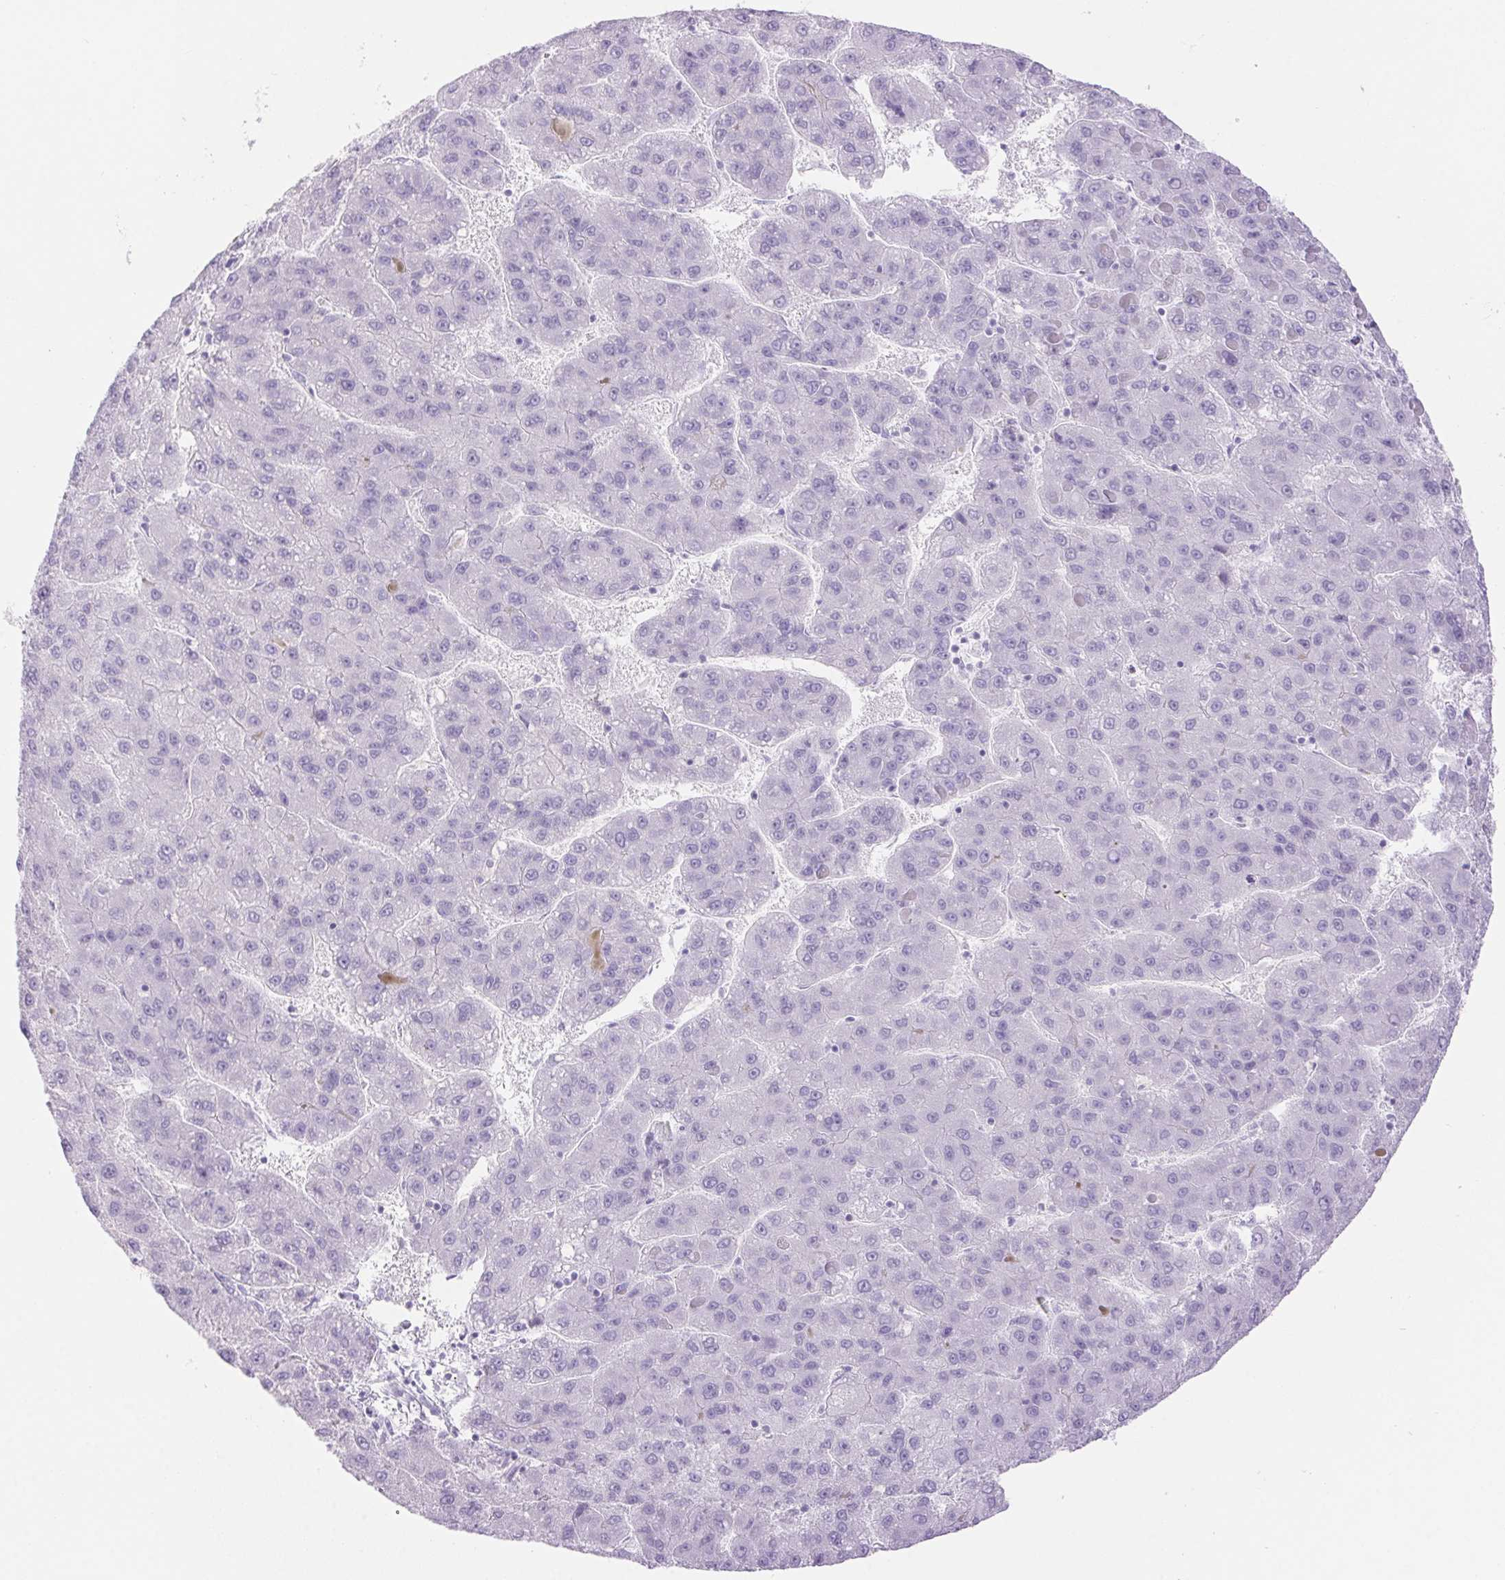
{"staining": {"intensity": "negative", "quantity": "none", "location": "none"}, "tissue": "liver cancer", "cell_type": "Tumor cells", "image_type": "cancer", "snomed": [{"axis": "morphology", "description": "Carcinoma, Hepatocellular, NOS"}, {"axis": "topography", "description": "Liver"}], "caption": "This is an immunohistochemistry (IHC) photomicrograph of human liver cancer (hepatocellular carcinoma). There is no positivity in tumor cells.", "gene": "ERP27", "patient": {"sex": "female", "age": 82}}